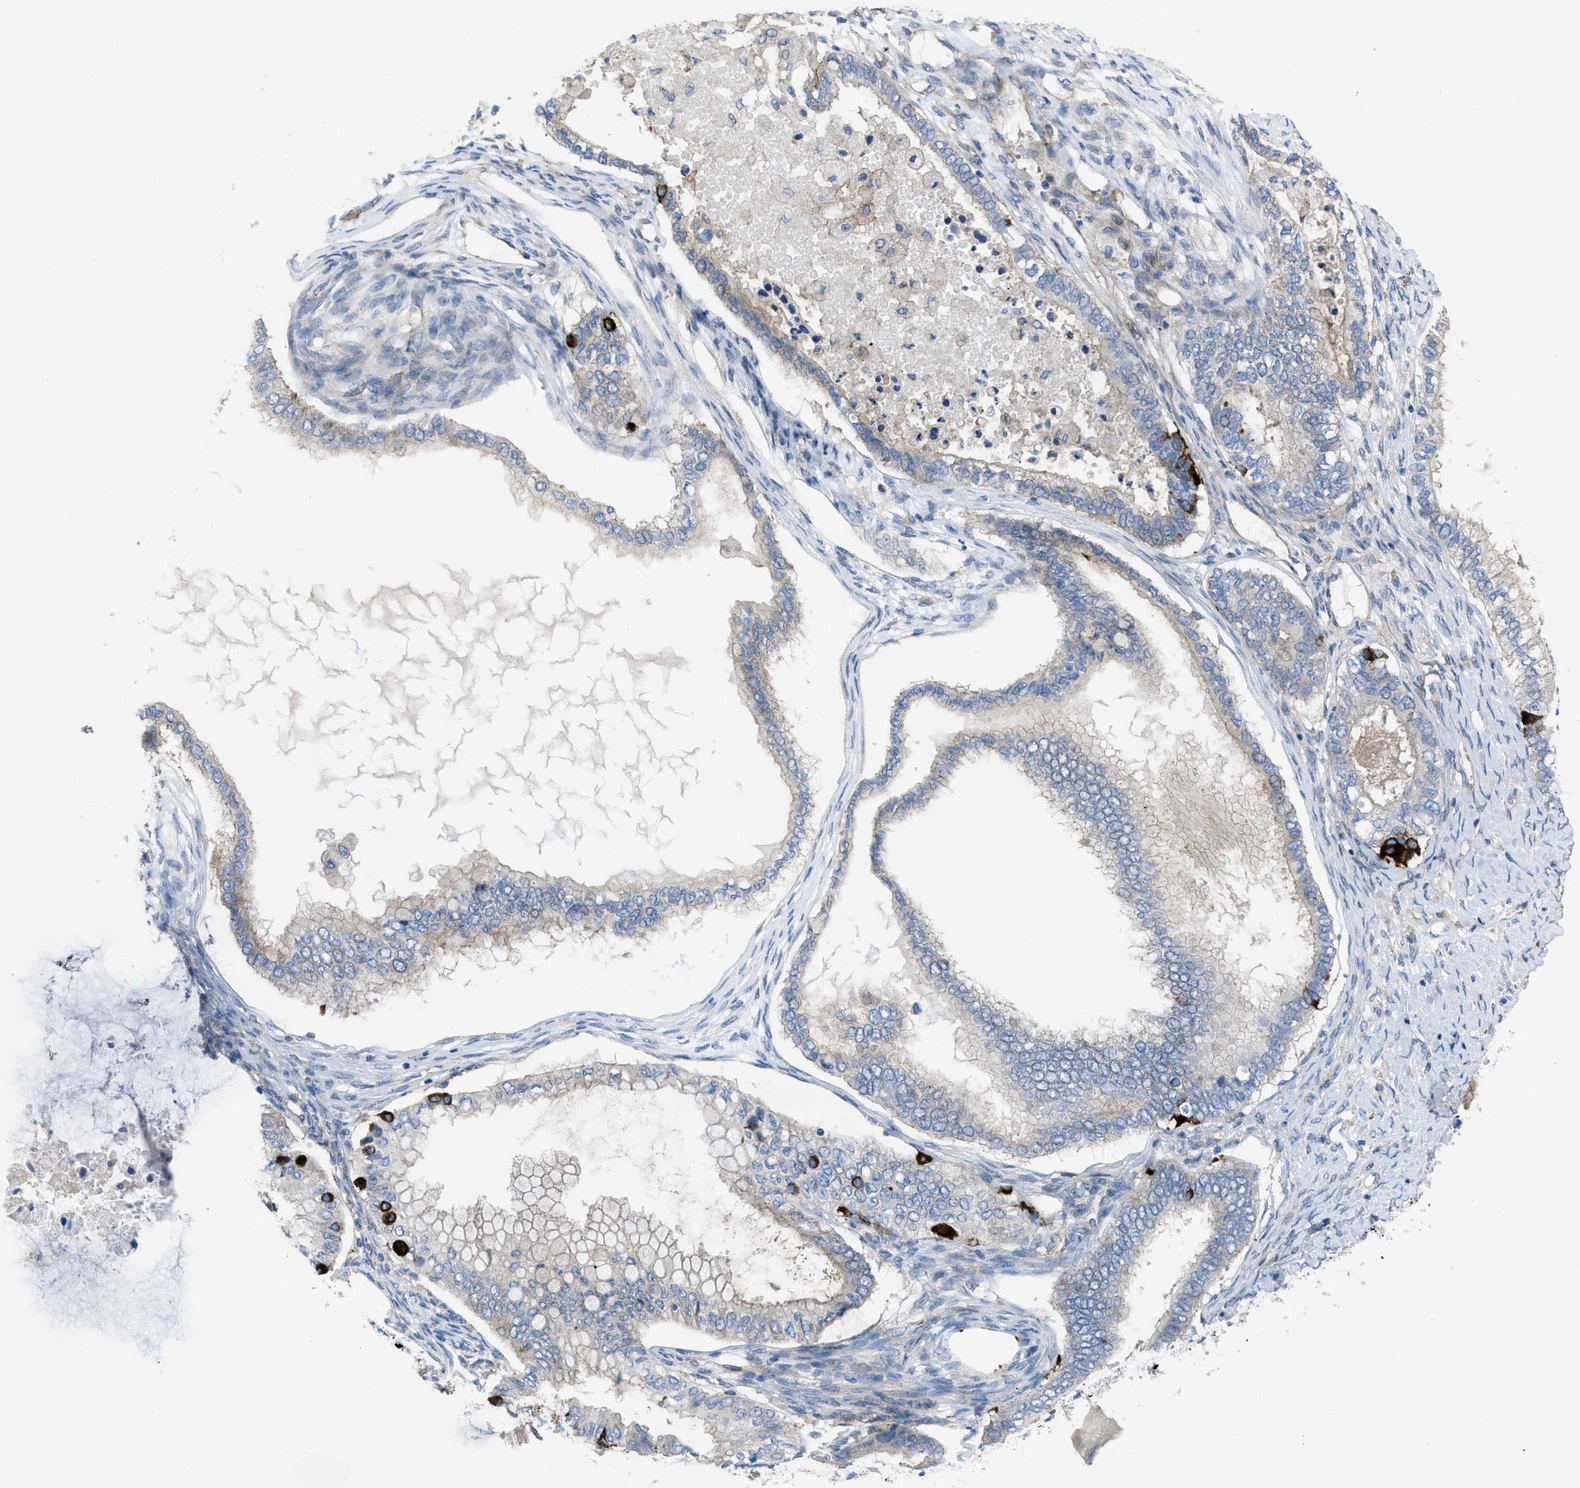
{"staining": {"intensity": "weak", "quantity": "<25%", "location": "cytoplasmic/membranous"}, "tissue": "ovarian cancer", "cell_type": "Tumor cells", "image_type": "cancer", "snomed": [{"axis": "morphology", "description": "Cystadenocarcinoma, mucinous, NOS"}, {"axis": "topography", "description": "Ovary"}], "caption": "Photomicrograph shows no protein staining in tumor cells of ovarian cancer tissue.", "gene": "EGFR", "patient": {"sex": "female", "age": 80}}